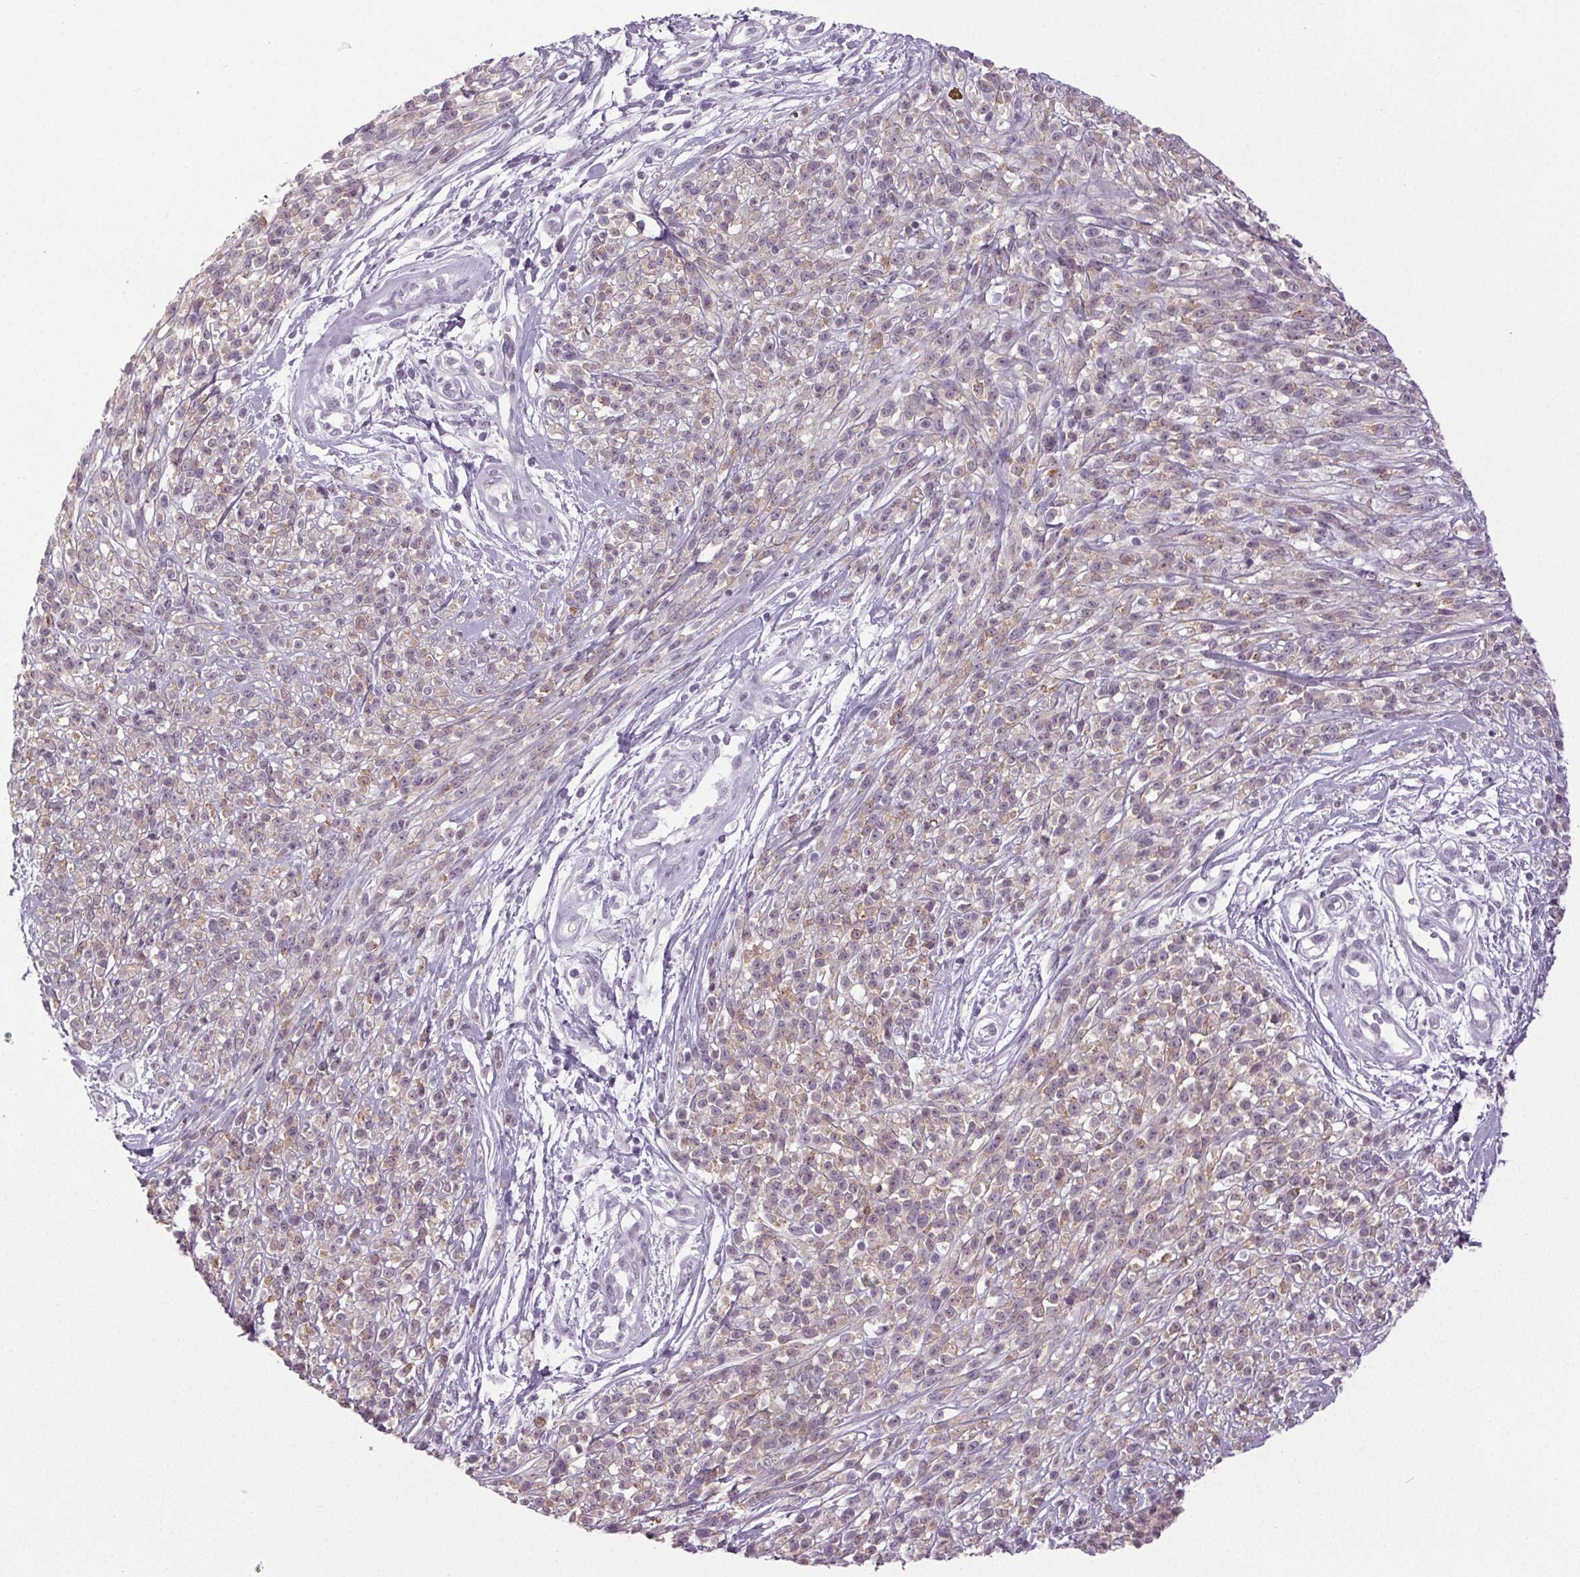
{"staining": {"intensity": "weak", "quantity": "25%-75%", "location": "cytoplasmic/membranous"}, "tissue": "melanoma", "cell_type": "Tumor cells", "image_type": "cancer", "snomed": [{"axis": "morphology", "description": "Malignant melanoma, NOS"}, {"axis": "topography", "description": "Skin"}, {"axis": "topography", "description": "Skin of trunk"}], "caption": "Weak cytoplasmic/membranous expression for a protein is appreciated in about 25%-75% of tumor cells of melanoma using immunohistochemistry.", "gene": "IGF2BP1", "patient": {"sex": "male", "age": 74}}